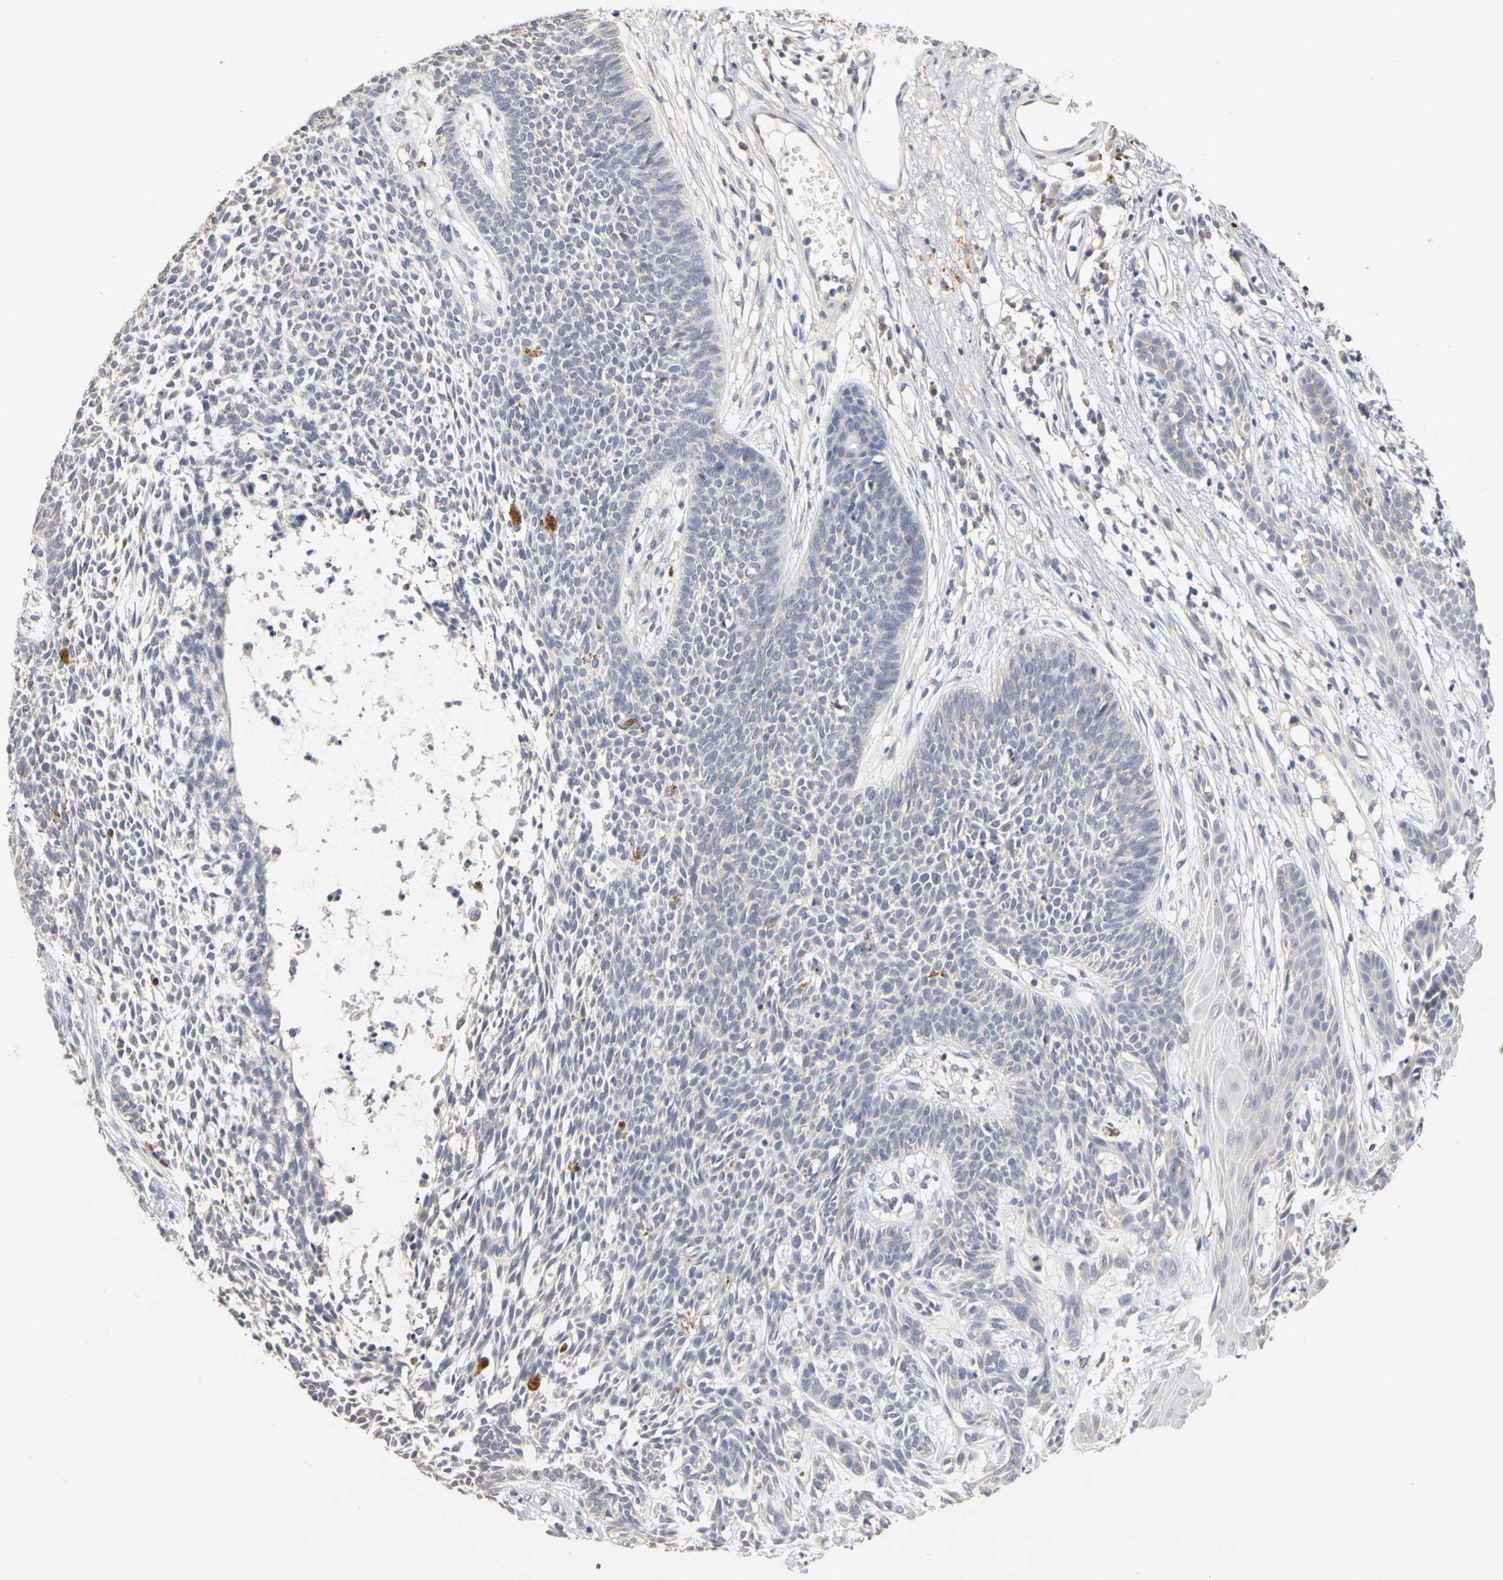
{"staining": {"intensity": "negative", "quantity": "none", "location": "none"}, "tissue": "skin cancer", "cell_type": "Tumor cells", "image_type": "cancer", "snomed": [{"axis": "morphology", "description": "Basal cell carcinoma"}, {"axis": "topography", "description": "Skin"}], "caption": "Tumor cells show no significant protein positivity in basal cell carcinoma (skin). (Immunohistochemistry (ihc), brightfield microscopy, high magnification).", "gene": "PGR", "patient": {"sex": "female", "age": 84}}